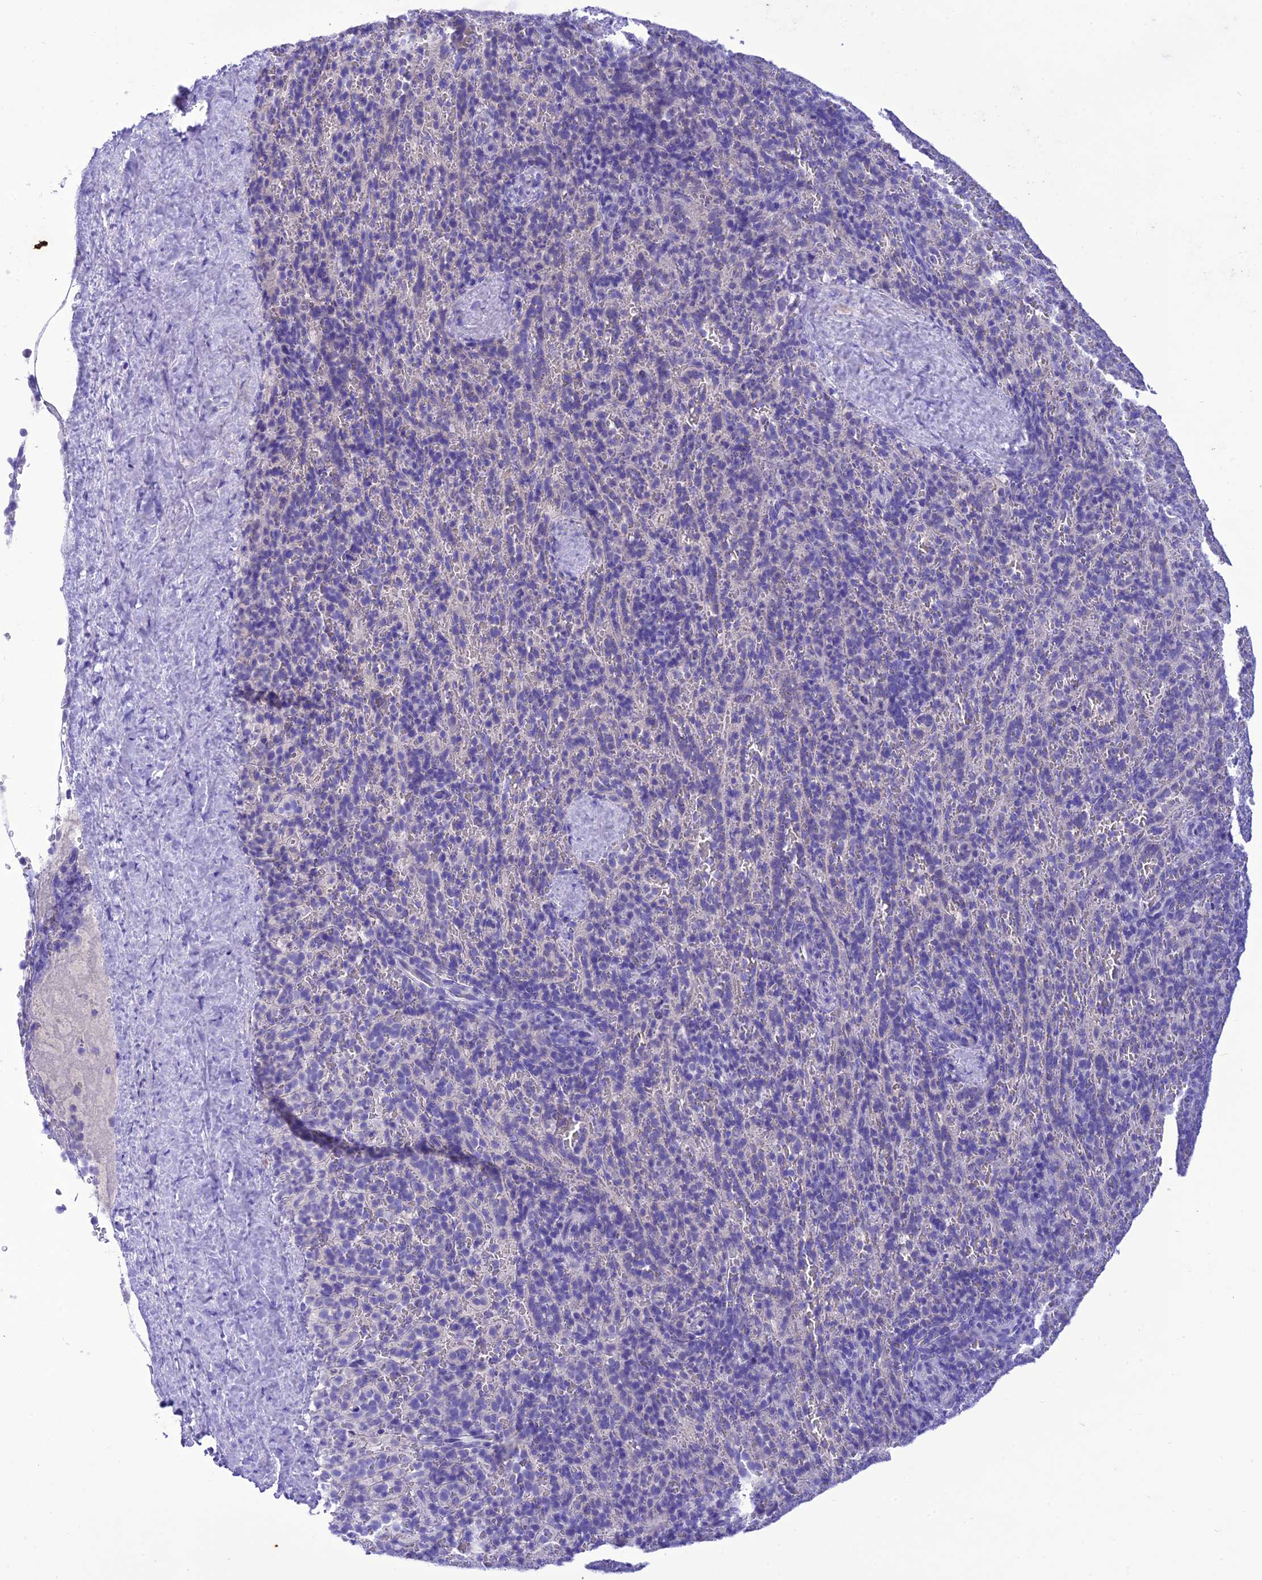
{"staining": {"intensity": "negative", "quantity": "none", "location": "none"}, "tissue": "spleen", "cell_type": "Cells in red pulp", "image_type": "normal", "snomed": [{"axis": "morphology", "description": "Normal tissue, NOS"}, {"axis": "topography", "description": "Spleen"}], "caption": "Immunohistochemistry (IHC) photomicrograph of normal spleen stained for a protein (brown), which displays no expression in cells in red pulp.", "gene": "VPS52", "patient": {"sex": "female", "age": 21}}